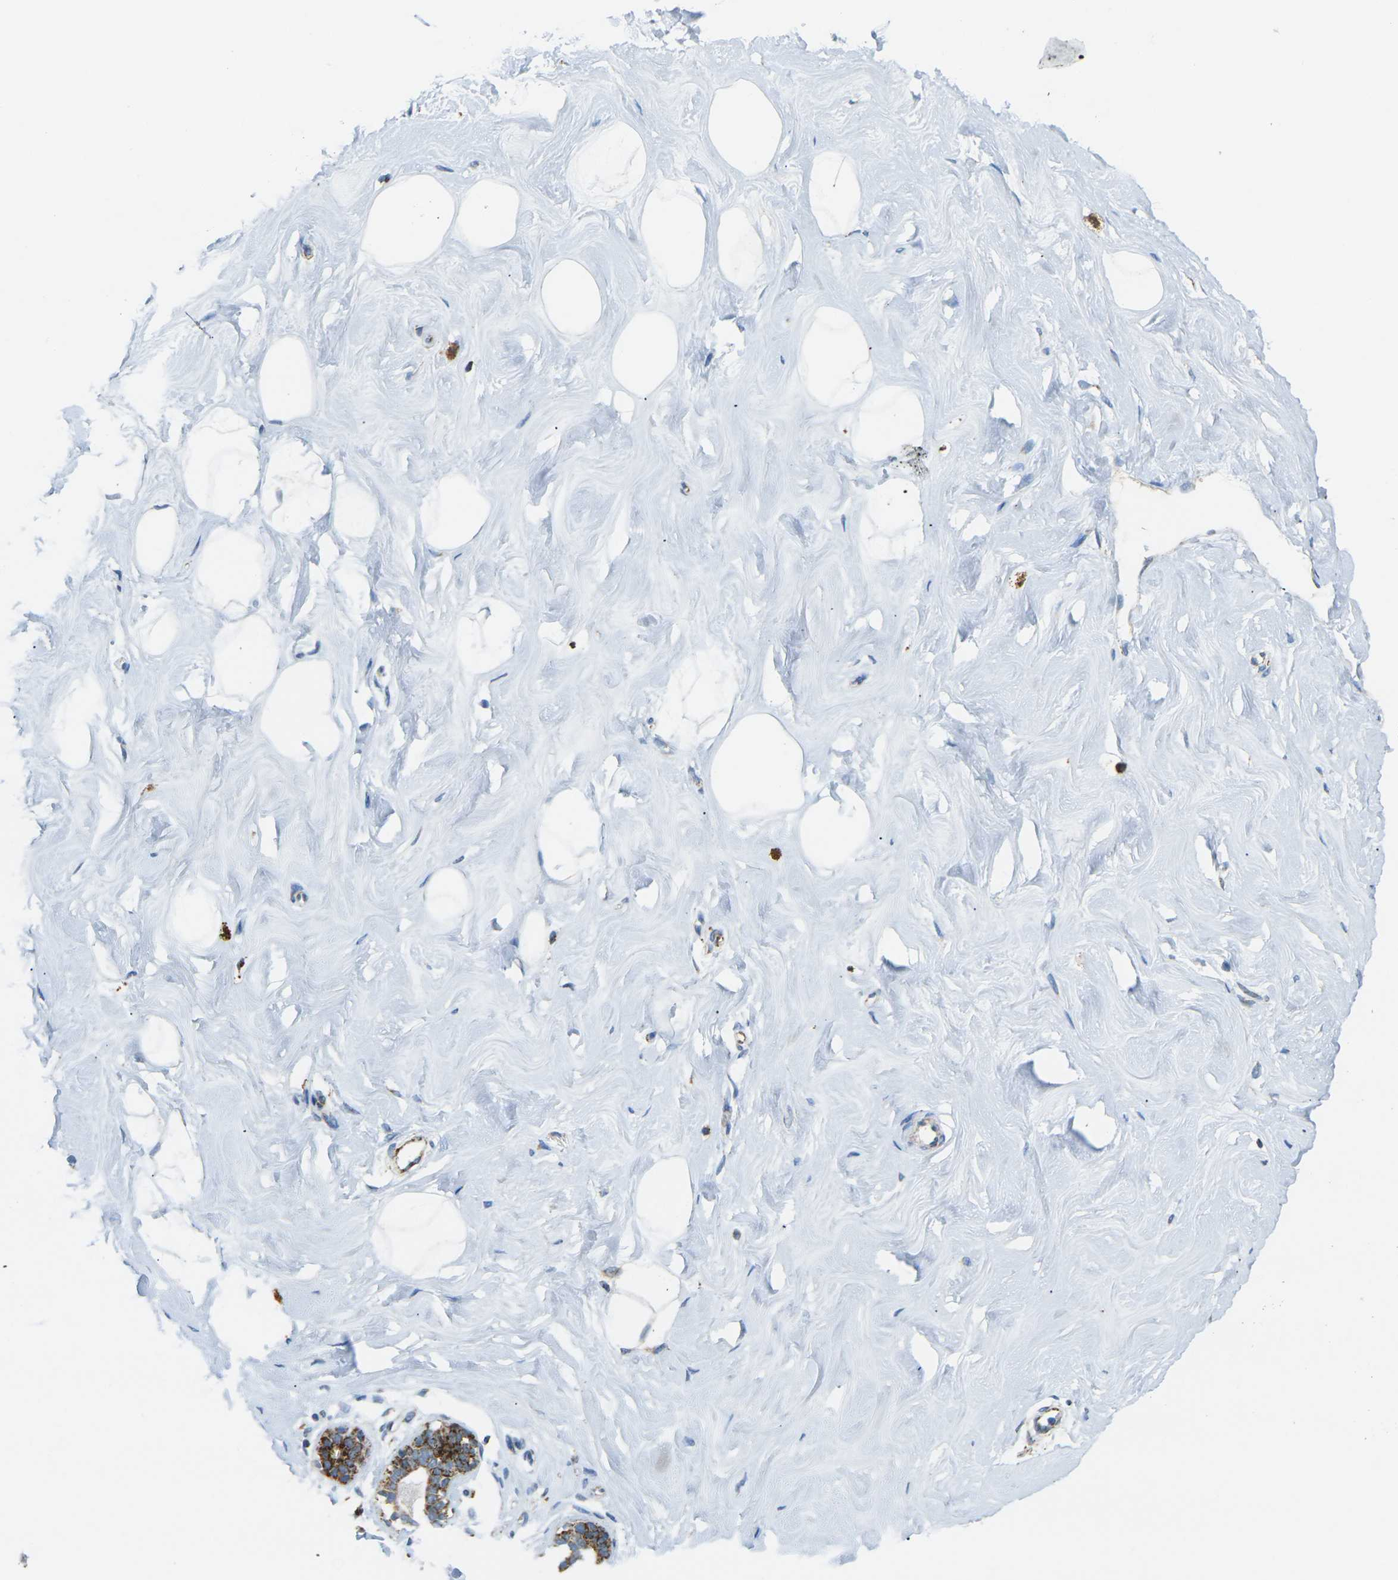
{"staining": {"intensity": "negative", "quantity": "none", "location": "none"}, "tissue": "breast", "cell_type": "Adipocytes", "image_type": "normal", "snomed": [{"axis": "morphology", "description": "Normal tissue, NOS"}, {"axis": "topography", "description": "Breast"}], "caption": "This micrograph is of benign breast stained with IHC to label a protein in brown with the nuclei are counter-stained blue. There is no positivity in adipocytes.", "gene": "CYB5R1", "patient": {"sex": "female", "age": 23}}